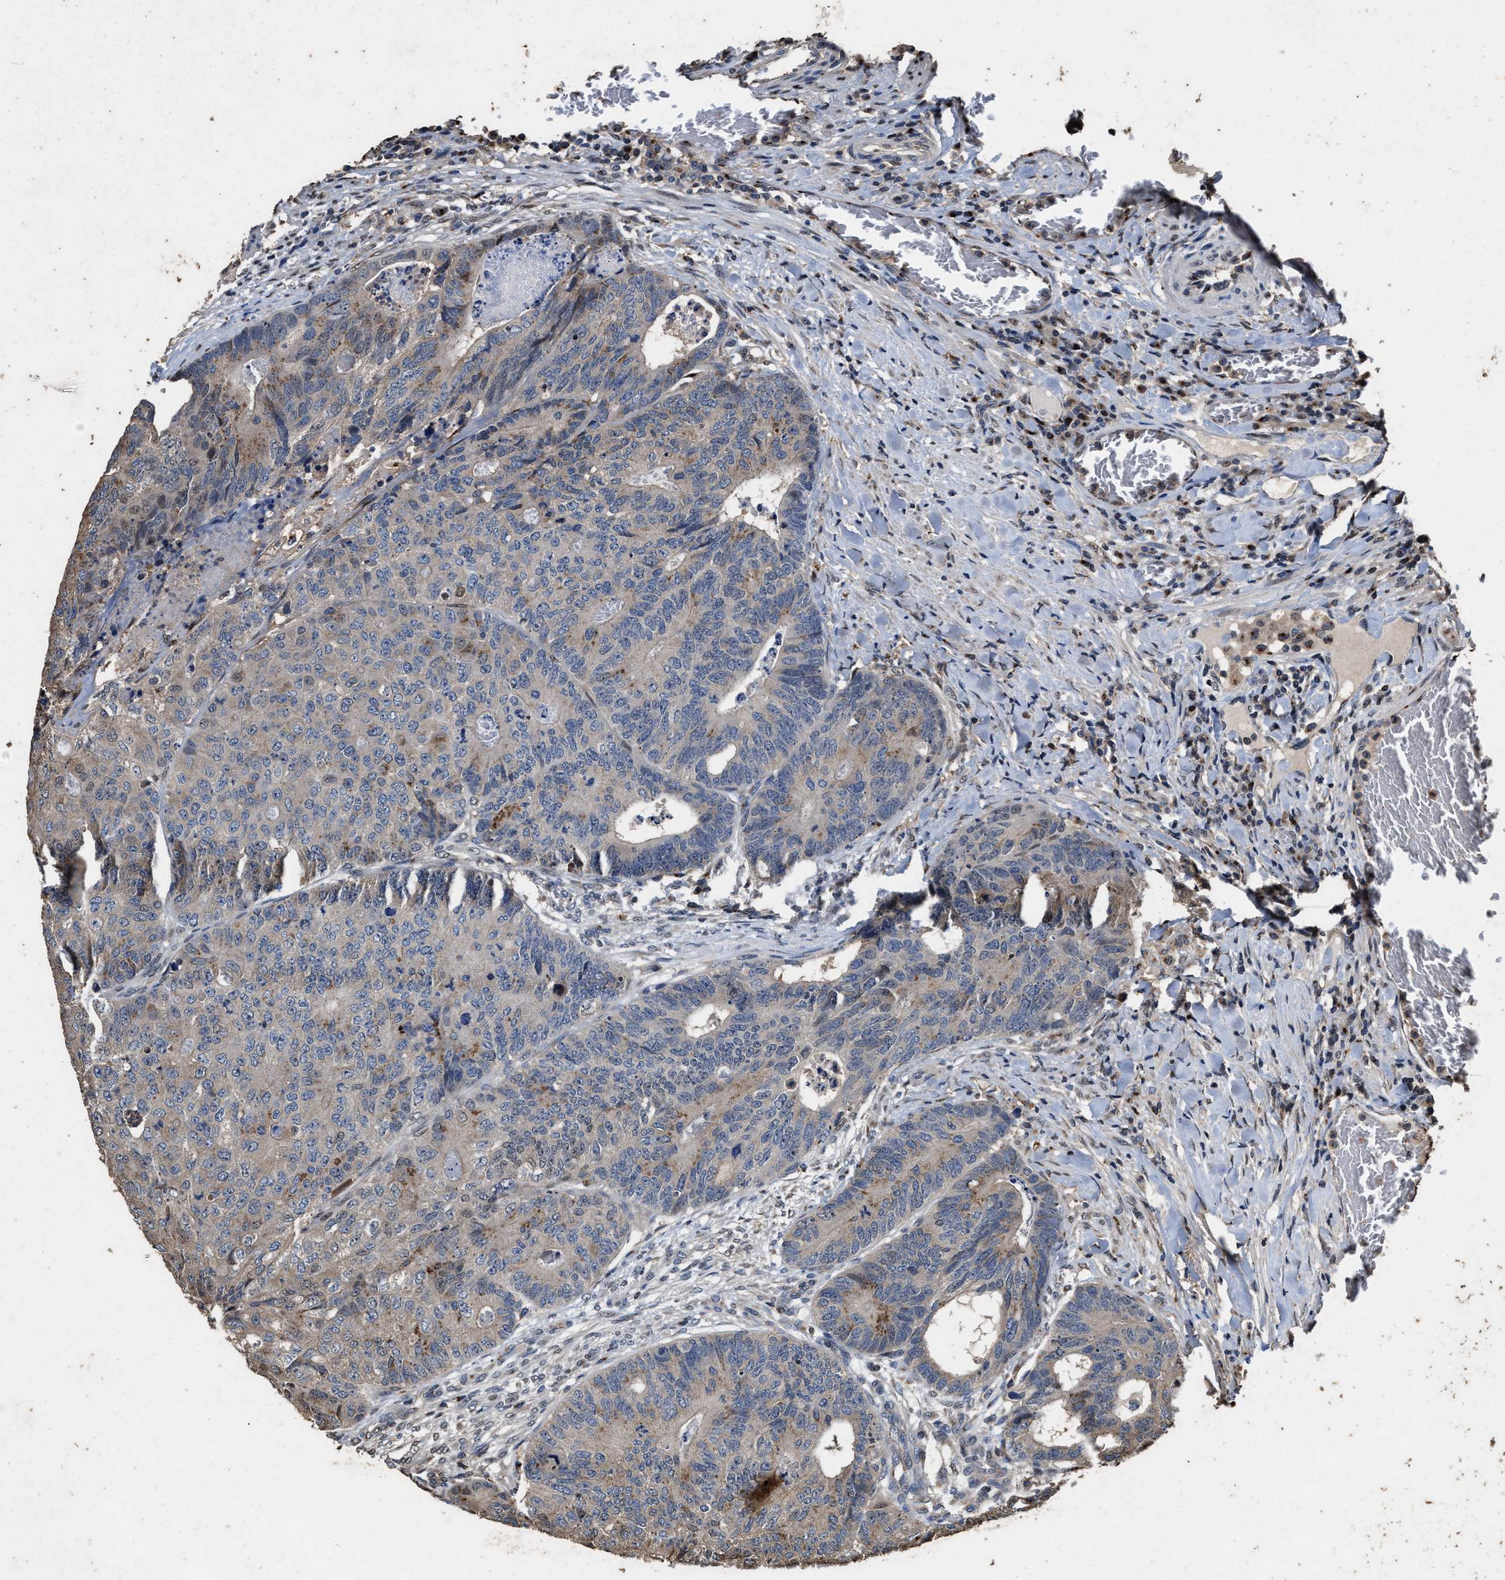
{"staining": {"intensity": "weak", "quantity": "<25%", "location": "cytoplasmic/membranous,nuclear"}, "tissue": "colorectal cancer", "cell_type": "Tumor cells", "image_type": "cancer", "snomed": [{"axis": "morphology", "description": "Adenocarcinoma, NOS"}, {"axis": "topography", "description": "Colon"}], "caption": "This image is of colorectal cancer stained with IHC to label a protein in brown with the nuclei are counter-stained blue. There is no positivity in tumor cells.", "gene": "TPST2", "patient": {"sex": "female", "age": 67}}